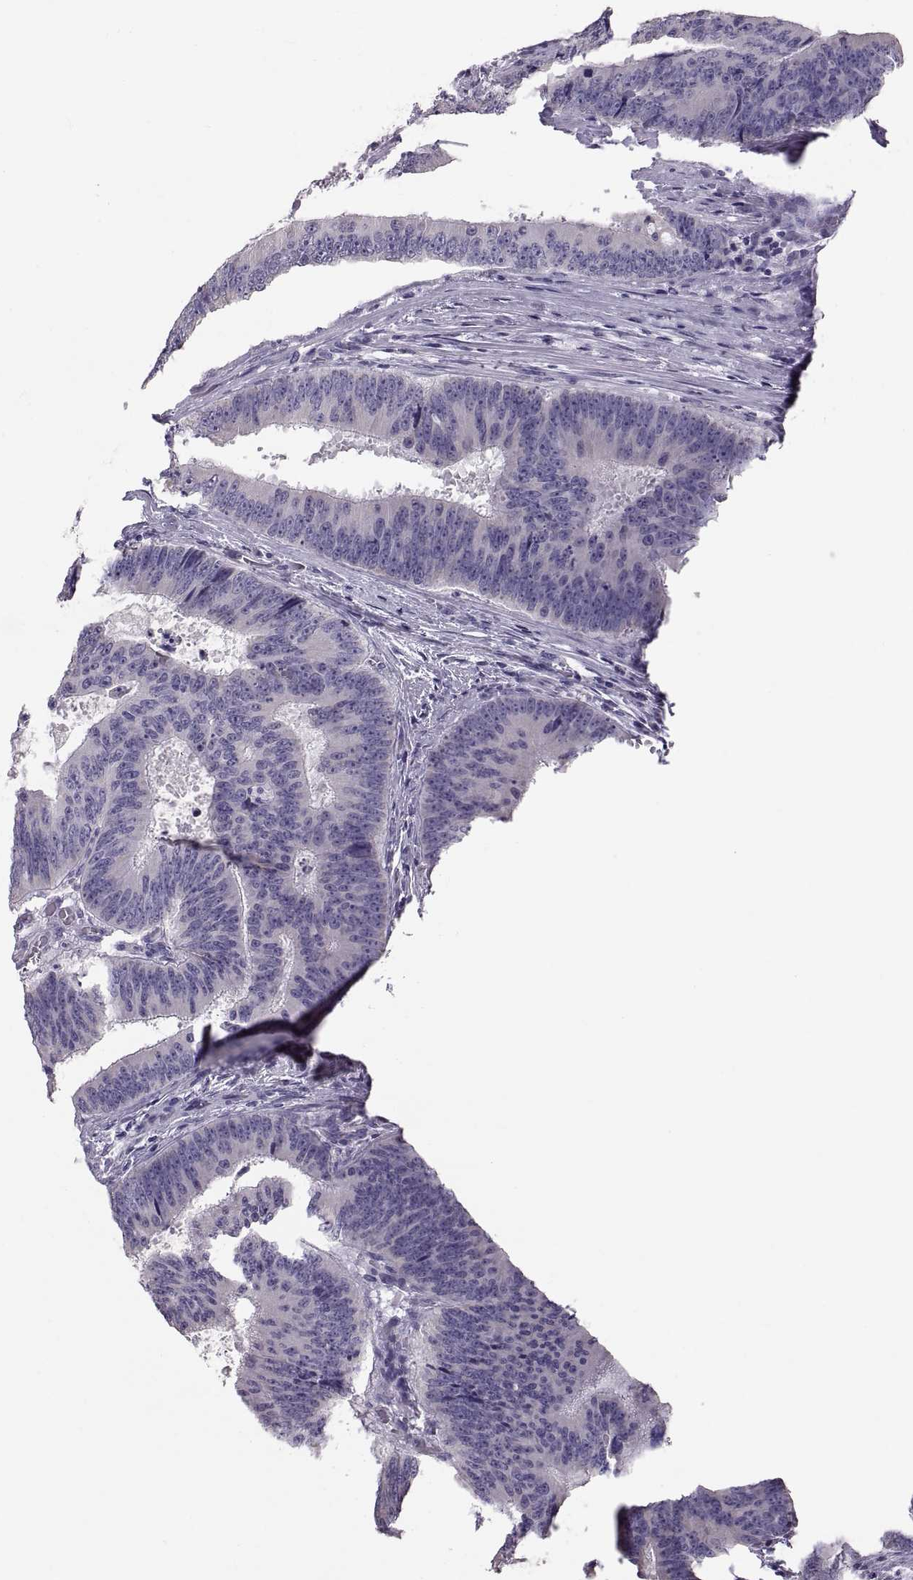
{"staining": {"intensity": "negative", "quantity": "none", "location": "none"}, "tissue": "colorectal cancer", "cell_type": "Tumor cells", "image_type": "cancer", "snomed": [{"axis": "morphology", "description": "Adenocarcinoma, NOS"}, {"axis": "topography", "description": "Colon"}], "caption": "An IHC photomicrograph of colorectal adenocarcinoma is shown. There is no staining in tumor cells of colorectal adenocarcinoma.", "gene": "WBP2NL", "patient": {"sex": "female", "age": 82}}